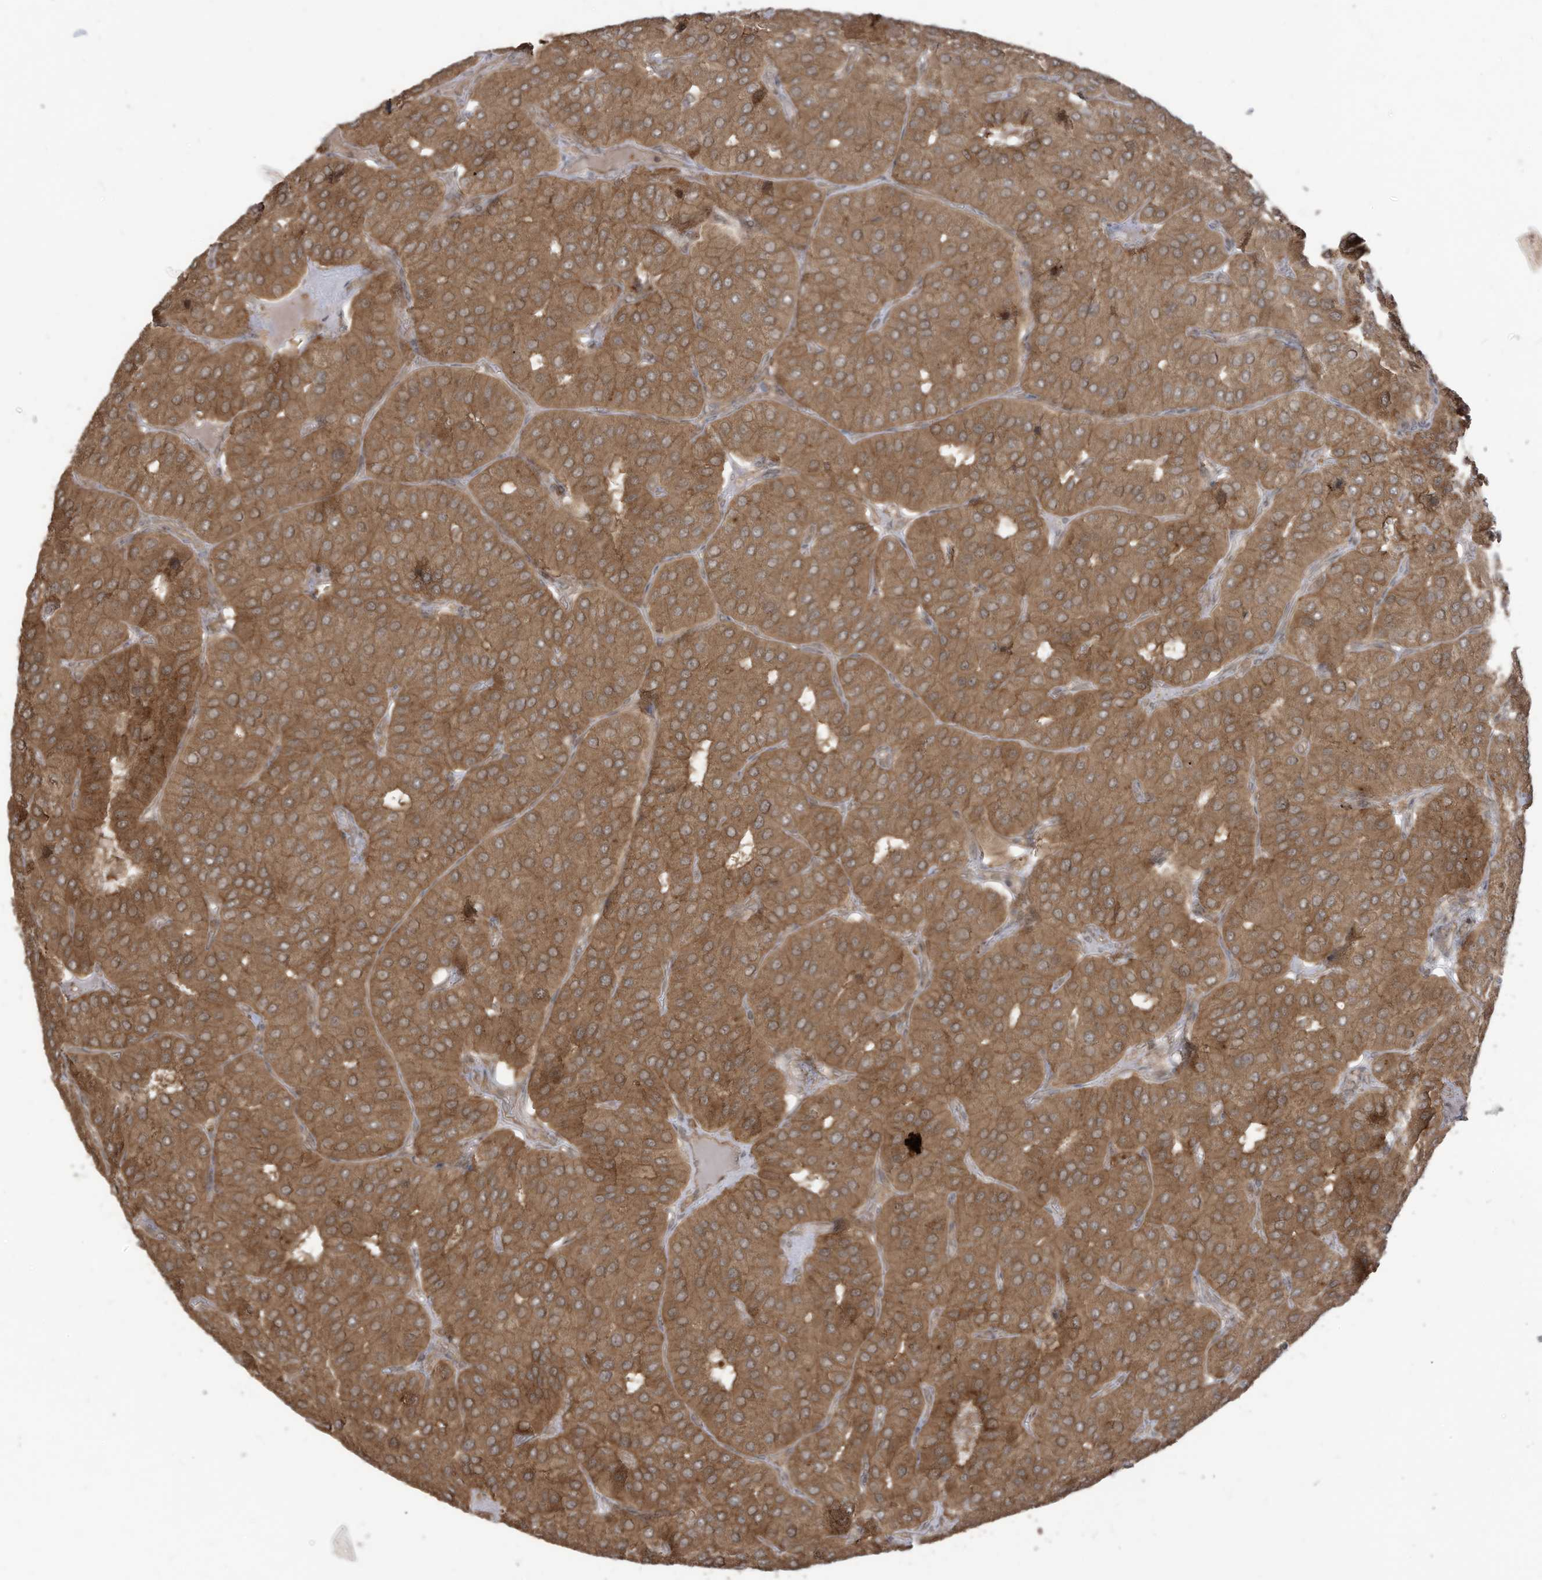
{"staining": {"intensity": "moderate", "quantity": ">75%", "location": "cytoplasmic/membranous"}, "tissue": "parathyroid gland", "cell_type": "Glandular cells", "image_type": "normal", "snomed": [{"axis": "morphology", "description": "Normal tissue, NOS"}, {"axis": "morphology", "description": "Adenoma, NOS"}, {"axis": "topography", "description": "Parathyroid gland"}], "caption": "A micrograph of parathyroid gland stained for a protein reveals moderate cytoplasmic/membranous brown staining in glandular cells. Using DAB (3,3'-diaminobenzidine) (brown) and hematoxylin (blue) stains, captured at high magnification using brightfield microscopy.", "gene": "CARF", "patient": {"sex": "female", "age": 86}}